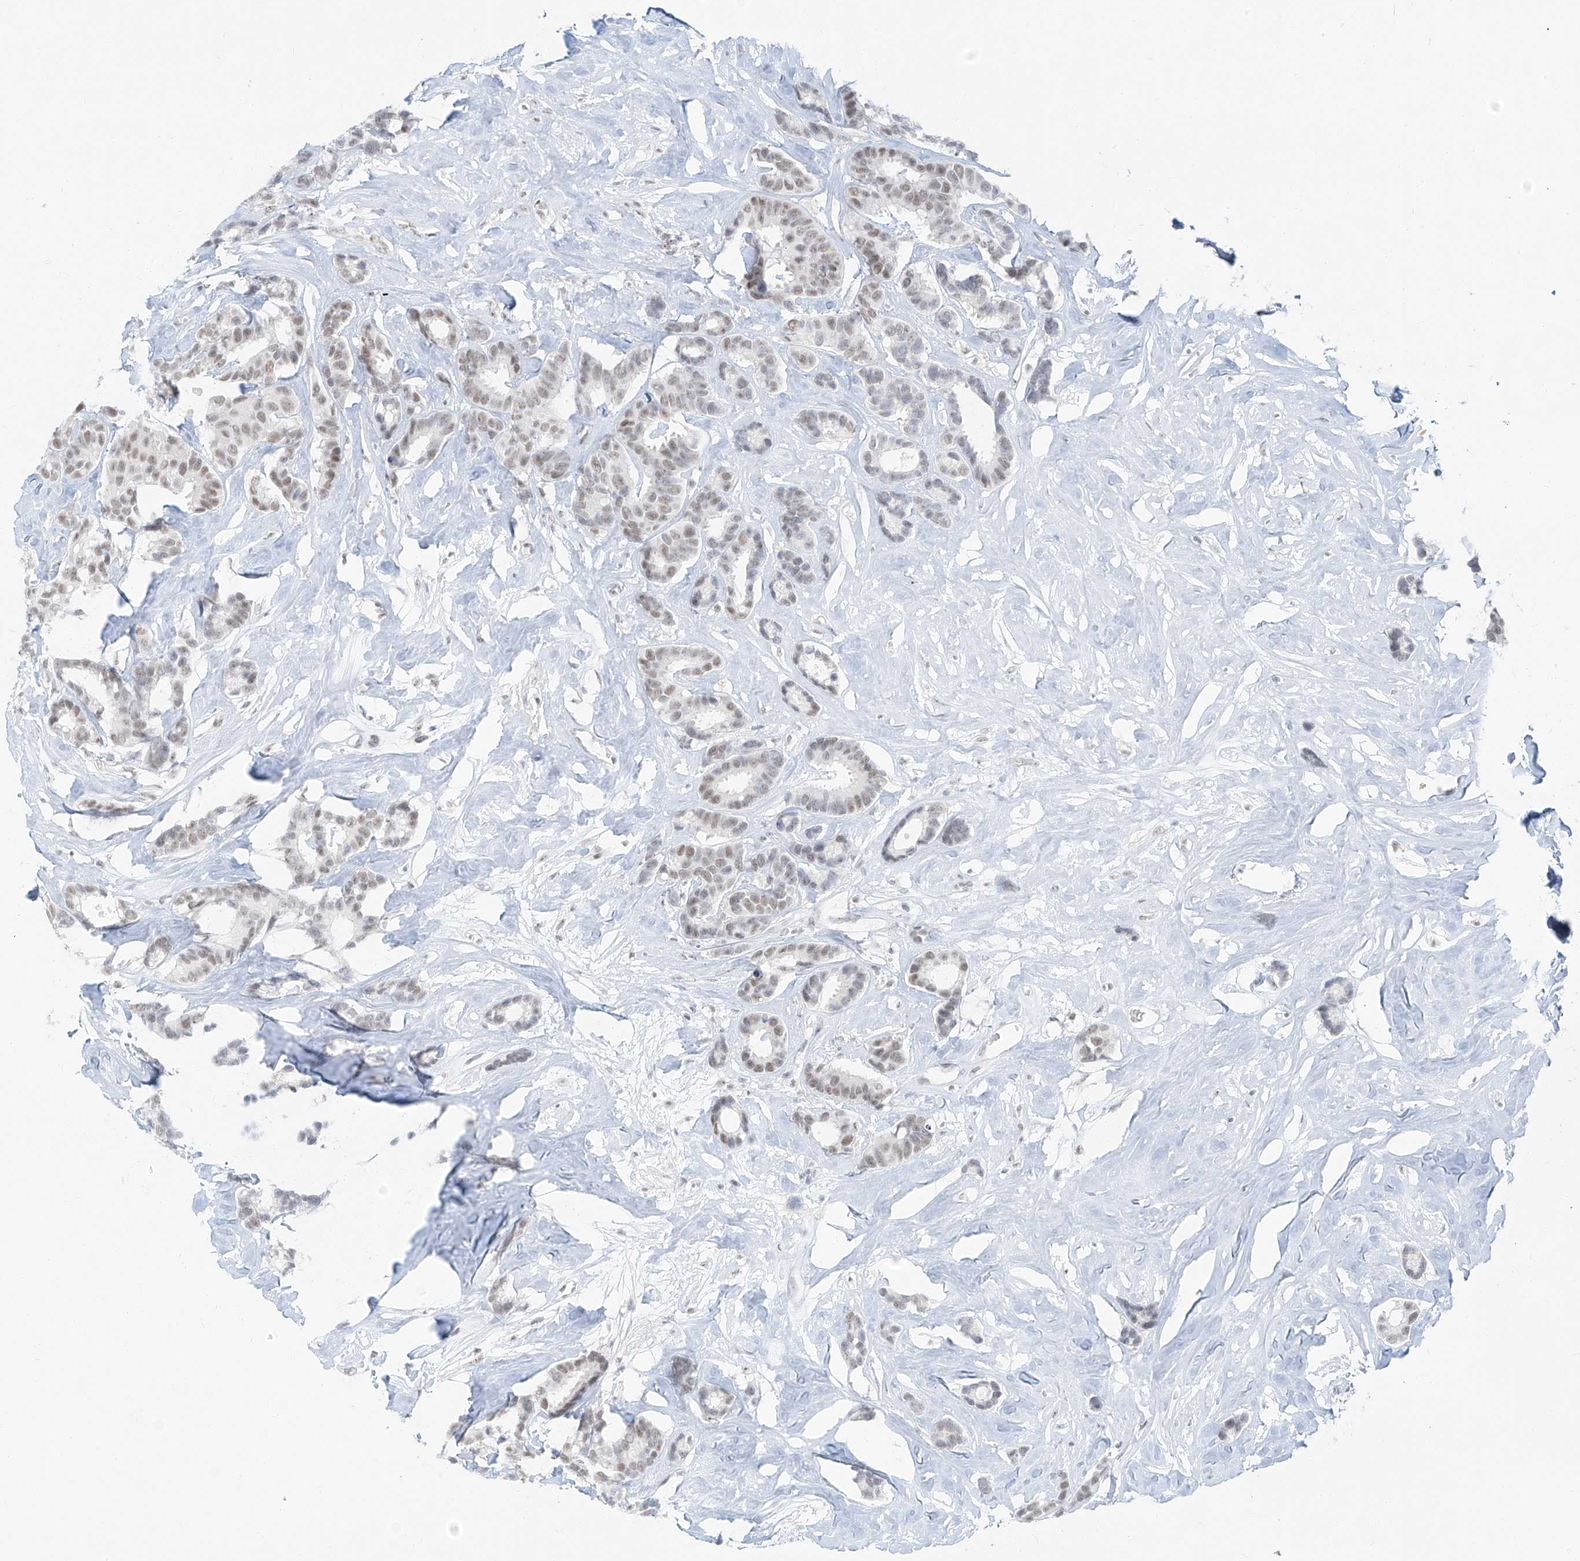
{"staining": {"intensity": "weak", "quantity": ">75%", "location": "nuclear"}, "tissue": "breast cancer", "cell_type": "Tumor cells", "image_type": "cancer", "snomed": [{"axis": "morphology", "description": "Duct carcinoma"}, {"axis": "topography", "description": "Breast"}], "caption": "Approximately >75% of tumor cells in breast invasive ductal carcinoma display weak nuclear protein positivity as visualized by brown immunohistochemical staining.", "gene": "PGC", "patient": {"sex": "female", "age": 87}}